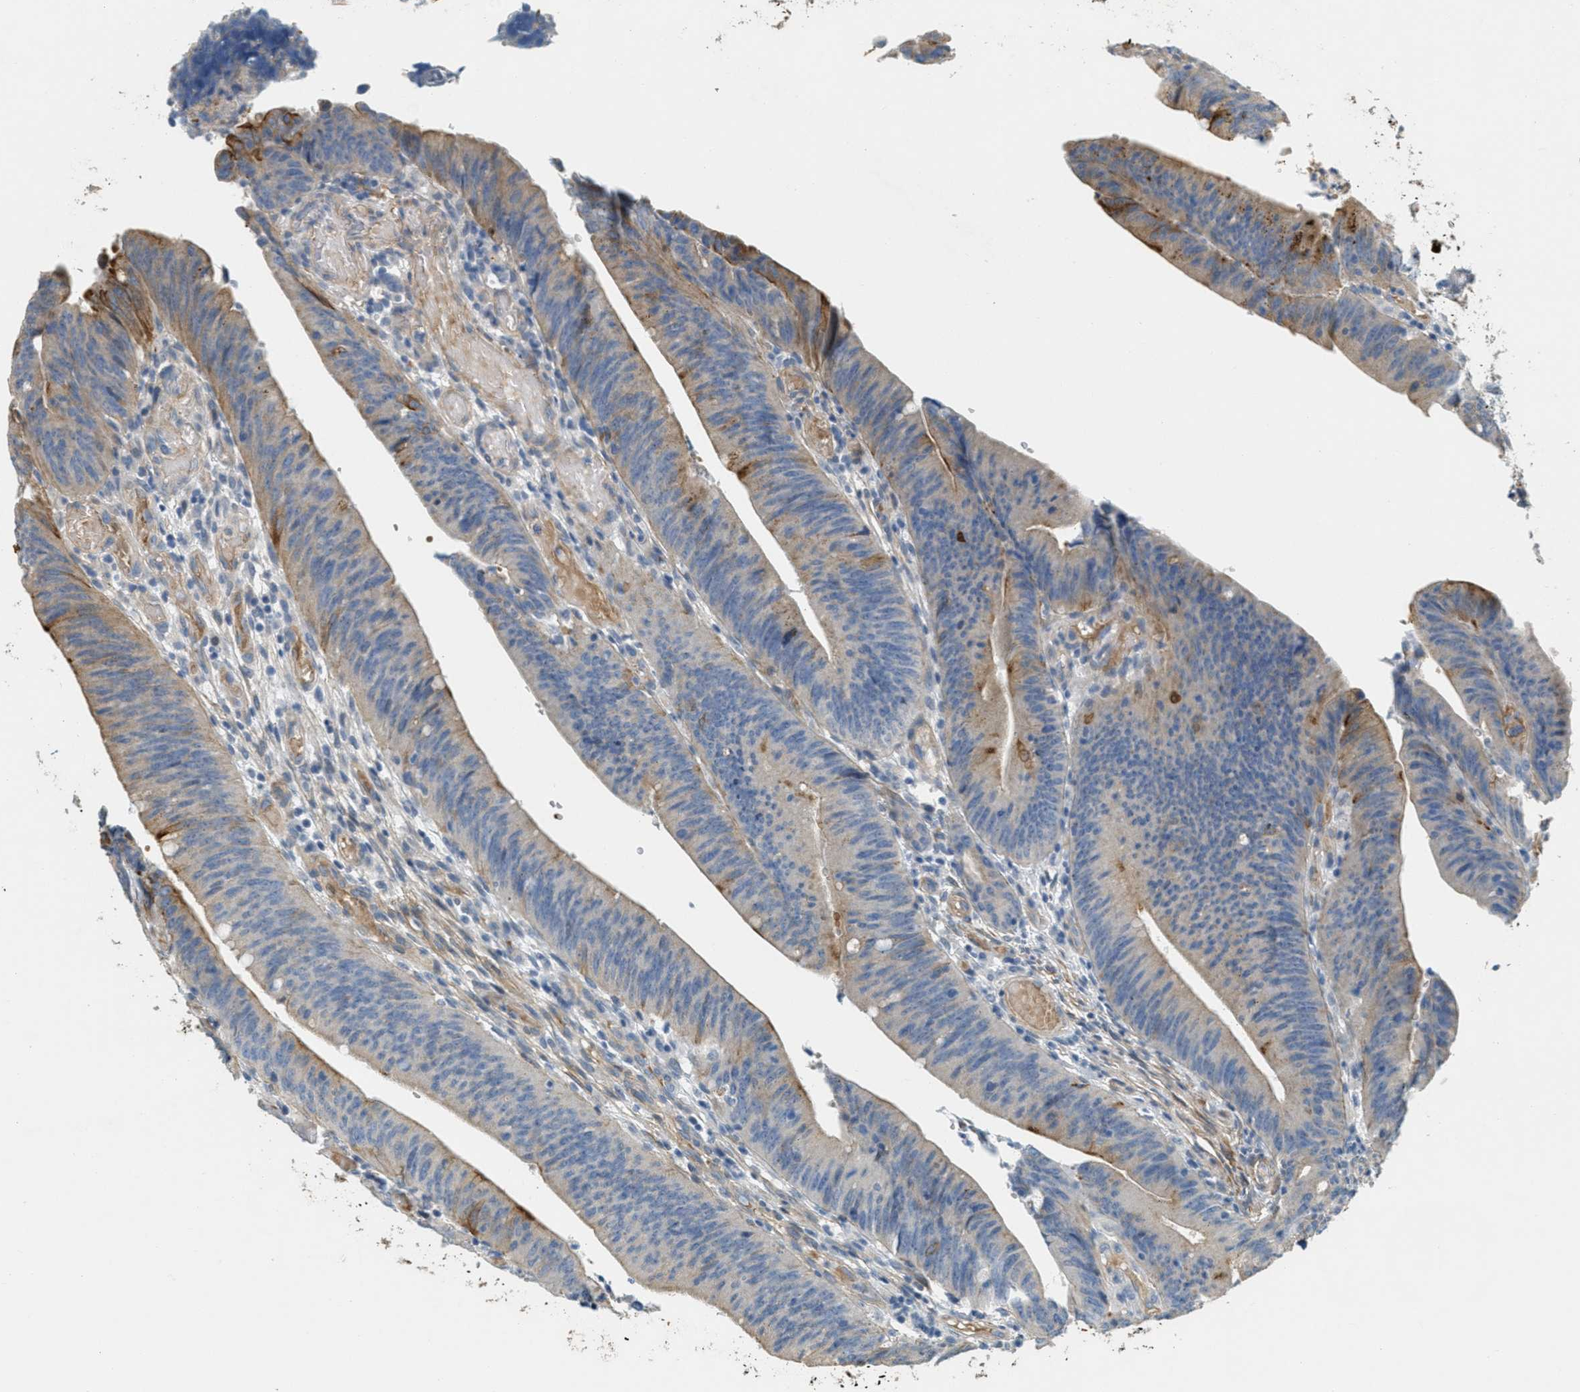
{"staining": {"intensity": "moderate", "quantity": "<25%", "location": "cytoplasmic/membranous"}, "tissue": "colorectal cancer", "cell_type": "Tumor cells", "image_type": "cancer", "snomed": [{"axis": "morphology", "description": "Normal tissue, NOS"}, {"axis": "morphology", "description": "Adenocarcinoma, NOS"}, {"axis": "topography", "description": "Rectum"}], "caption": "Colorectal cancer (adenocarcinoma) was stained to show a protein in brown. There is low levels of moderate cytoplasmic/membranous expression in about <25% of tumor cells. (DAB IHC, brown staining for protein, blue staining for nuclei).", "gene": "MRS2", "patient": {"sex": "female", "age": 66}}